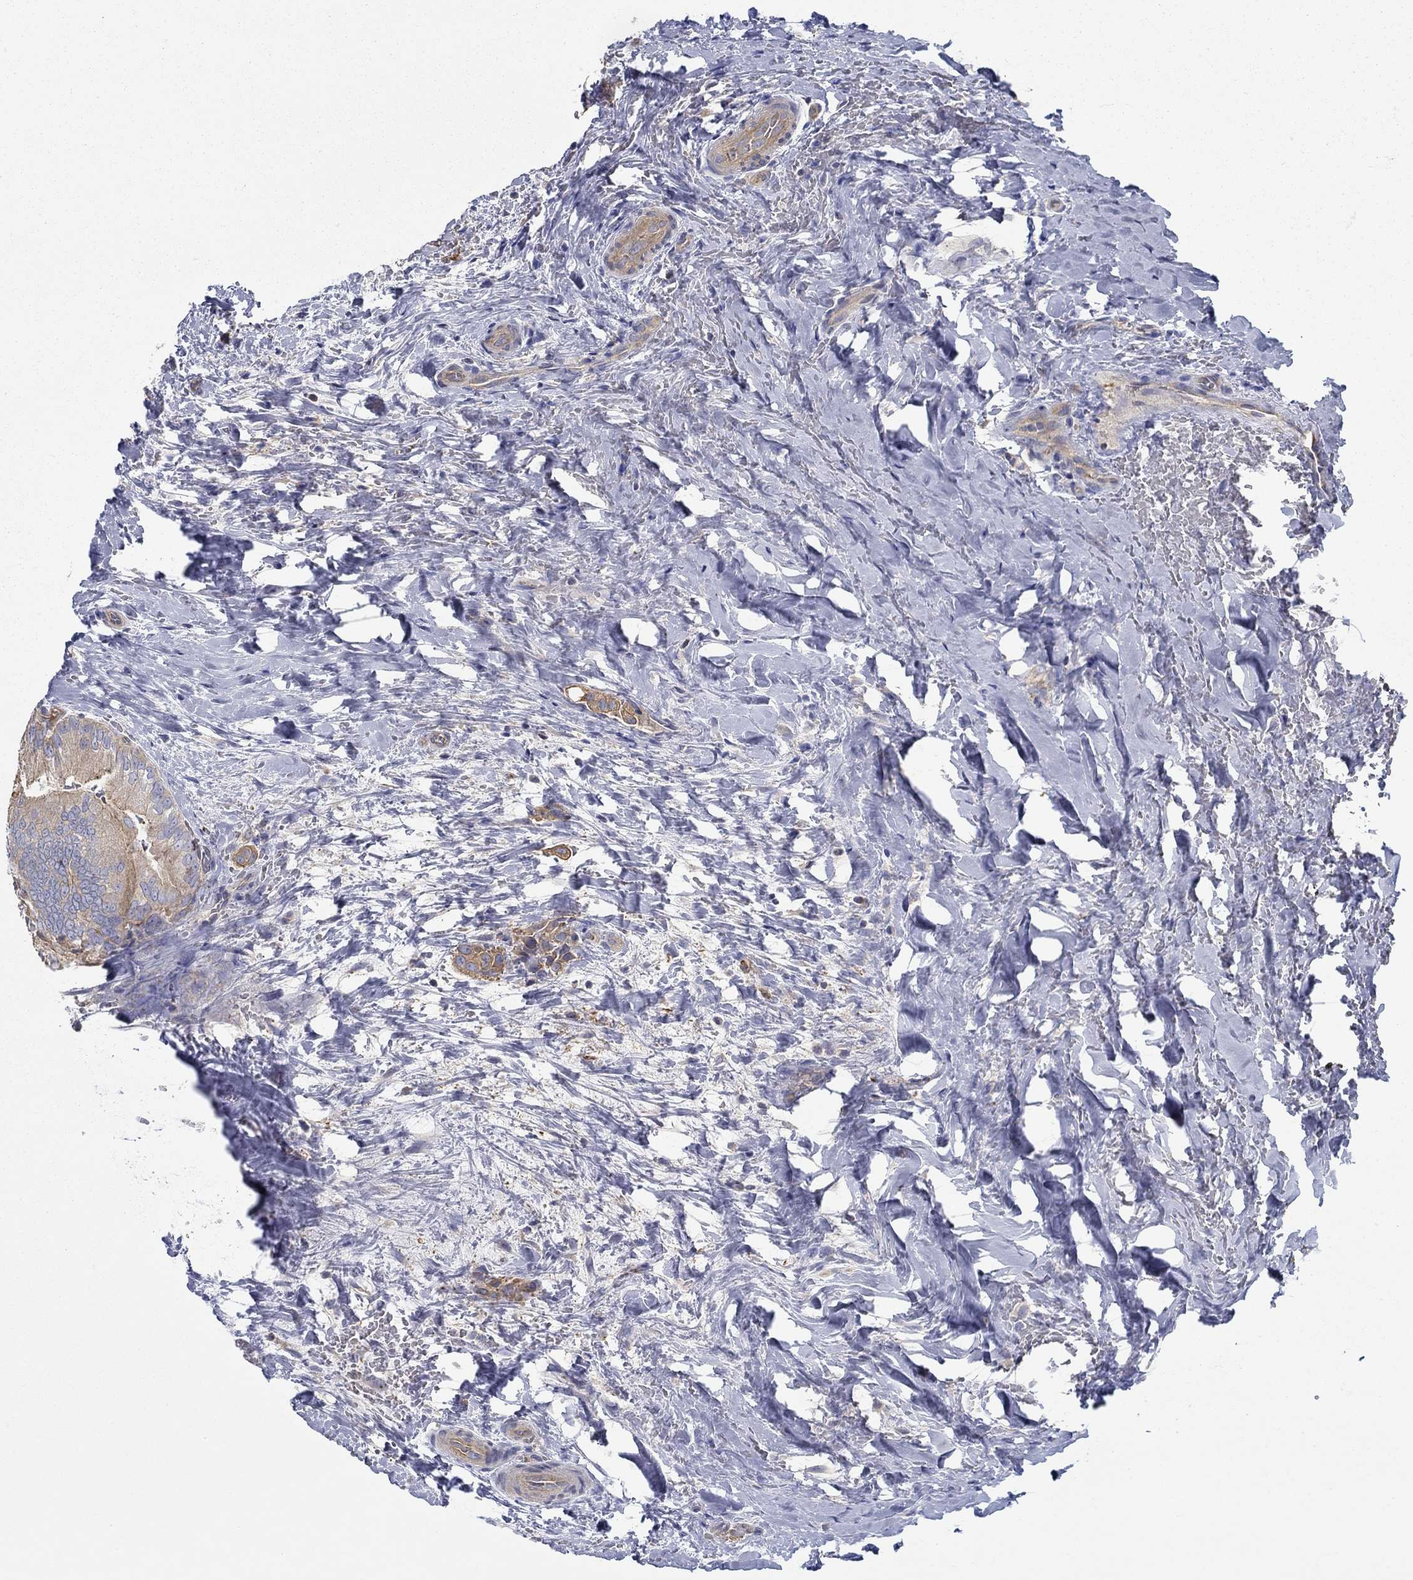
{"staining": {"intensity": "weak", "quantity": "25%-75%", "location": "cytoplasmic/membranous"}, "tissue": "thyroid cancer", "cell_type": "Tumor cells", "image_type": "cancer", "snomed": [{"axis": "morphology", "description": "Papillary adenocarcinoma, NOS"}, {"axis": "topography", "description": "Thyroid gland"}], "caption": "DAB (3,3'-diaminobenzidine) immunohistochemical staining of thyroid cancer (papillary adenocarcinoma) reveals weak cytoplasmic/membranous protein expression in about 25%-75% of tumor cells. (DAB = brown stain, brightfield microscopy at high magnification).", "gene": "BBOF1", "patient": {"sex": "male", "age": 61}}